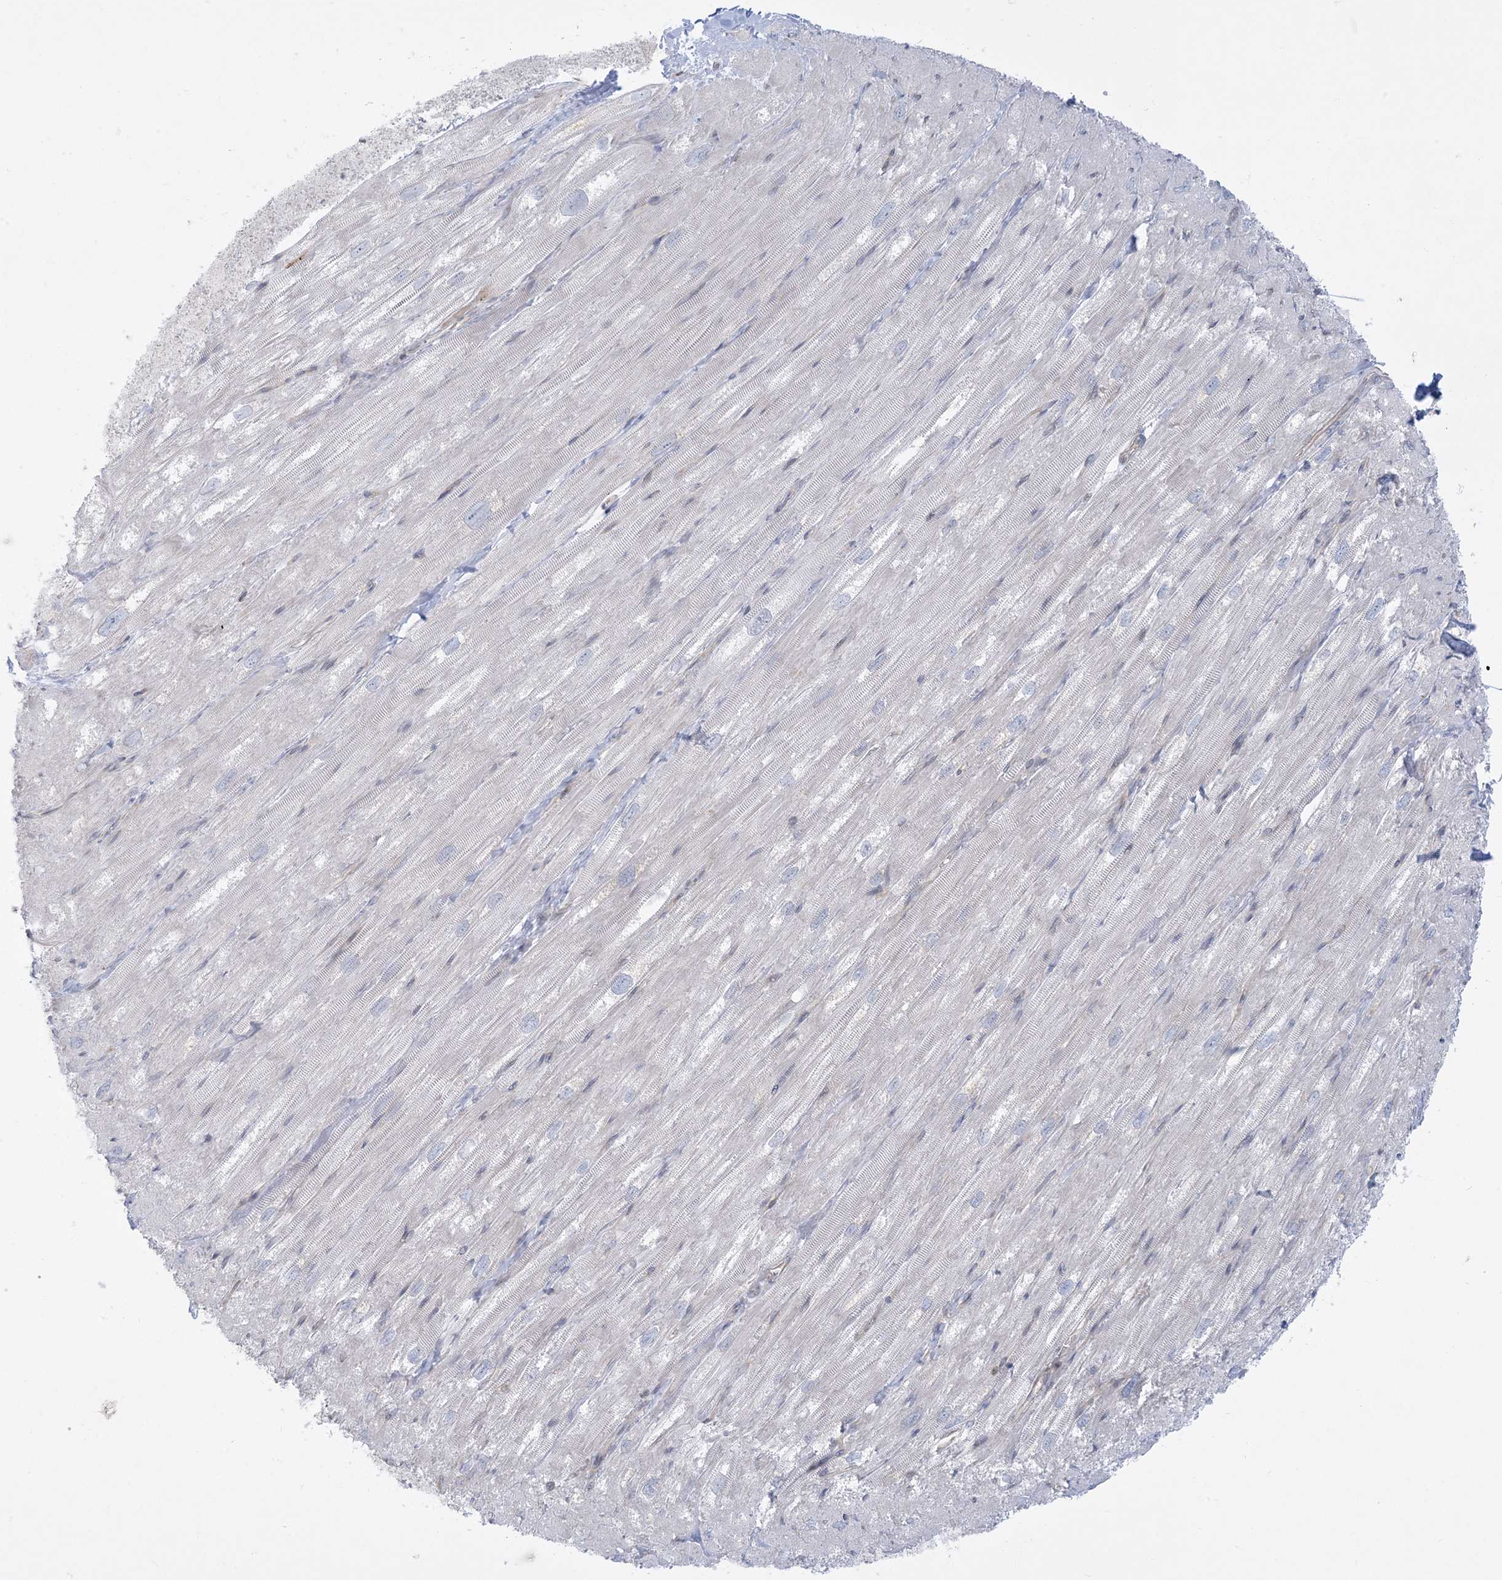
{"staining": {"intensity": "negative", "quantity": "none", "location": "none"}, "tissue": "heart muscle", "cell_type": "Cardiomyocytes", "image_type": "normal", "snomed": [{"axis": "morphology", "description": "Normal tissue, NOS"}, {"axis": "topography", "description": "Heart"}], "caption": "This is an IHC photomicrograph of benign human heart muscle. There is no positivity in cardiomyocytes.", "gene": "SLAMF9", "patient": {"sex": "male", "age": 50}}